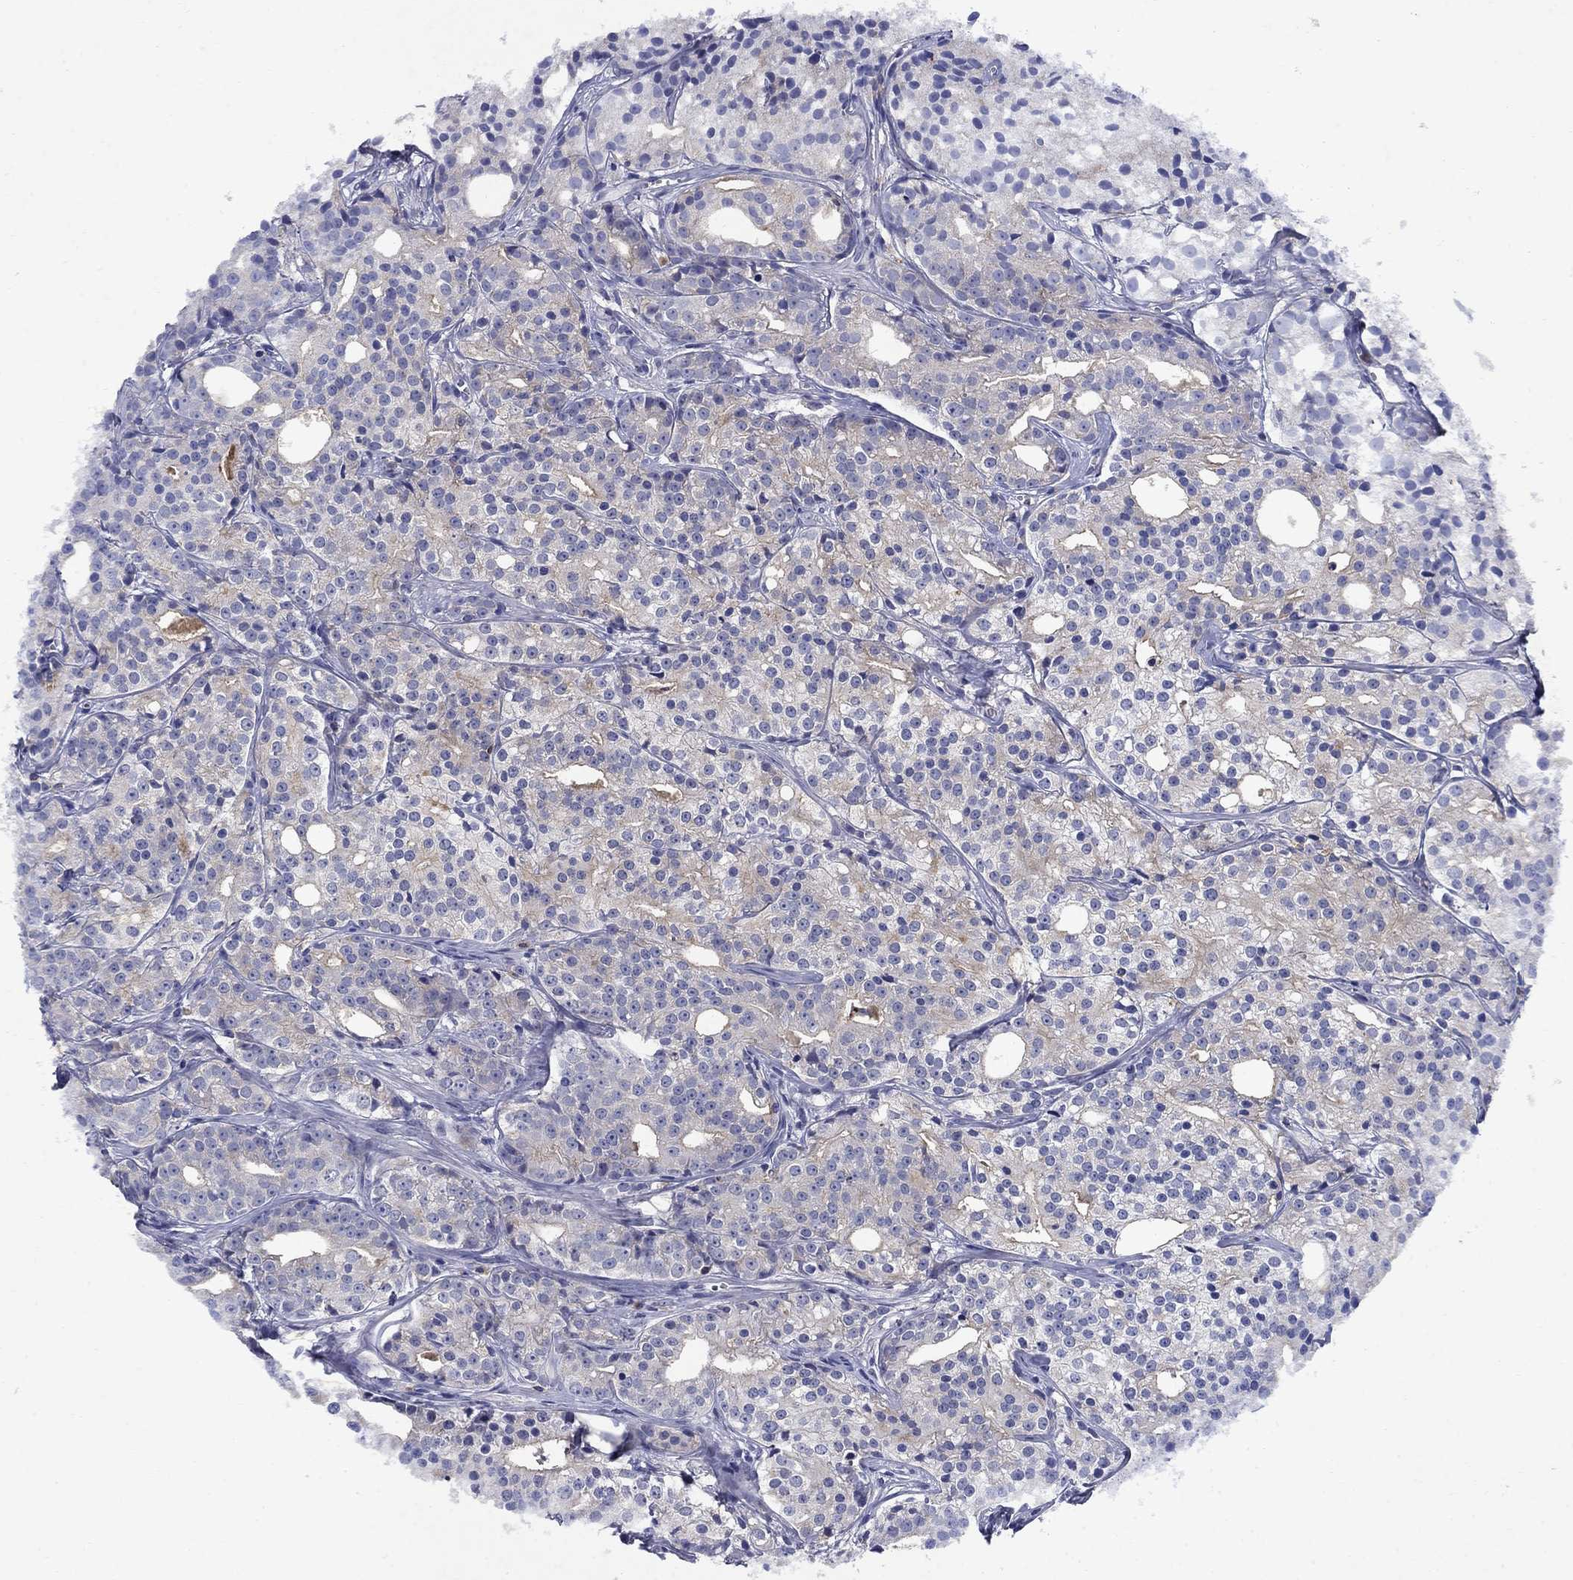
{"staining": {"intensity": "negative", "quantity": "none", "location": "none"}, "tissue": "prostate cancer", "cell_type": "Tumor cells", "image_type": "cancer", "snomed": [{"axis": "morphology", "description": "Adenocarcinoma, Medium grade"}, {"axis": "topography", "description": "Prostate"}], "caption": "This is an immunohistochemistry (IHC) histopathology image of medium-grade adenocarcinoma (prostate). There is no expression in tumor cells.", "gene": "STAB2", "patient": {"sex": "male", "age": 74}}